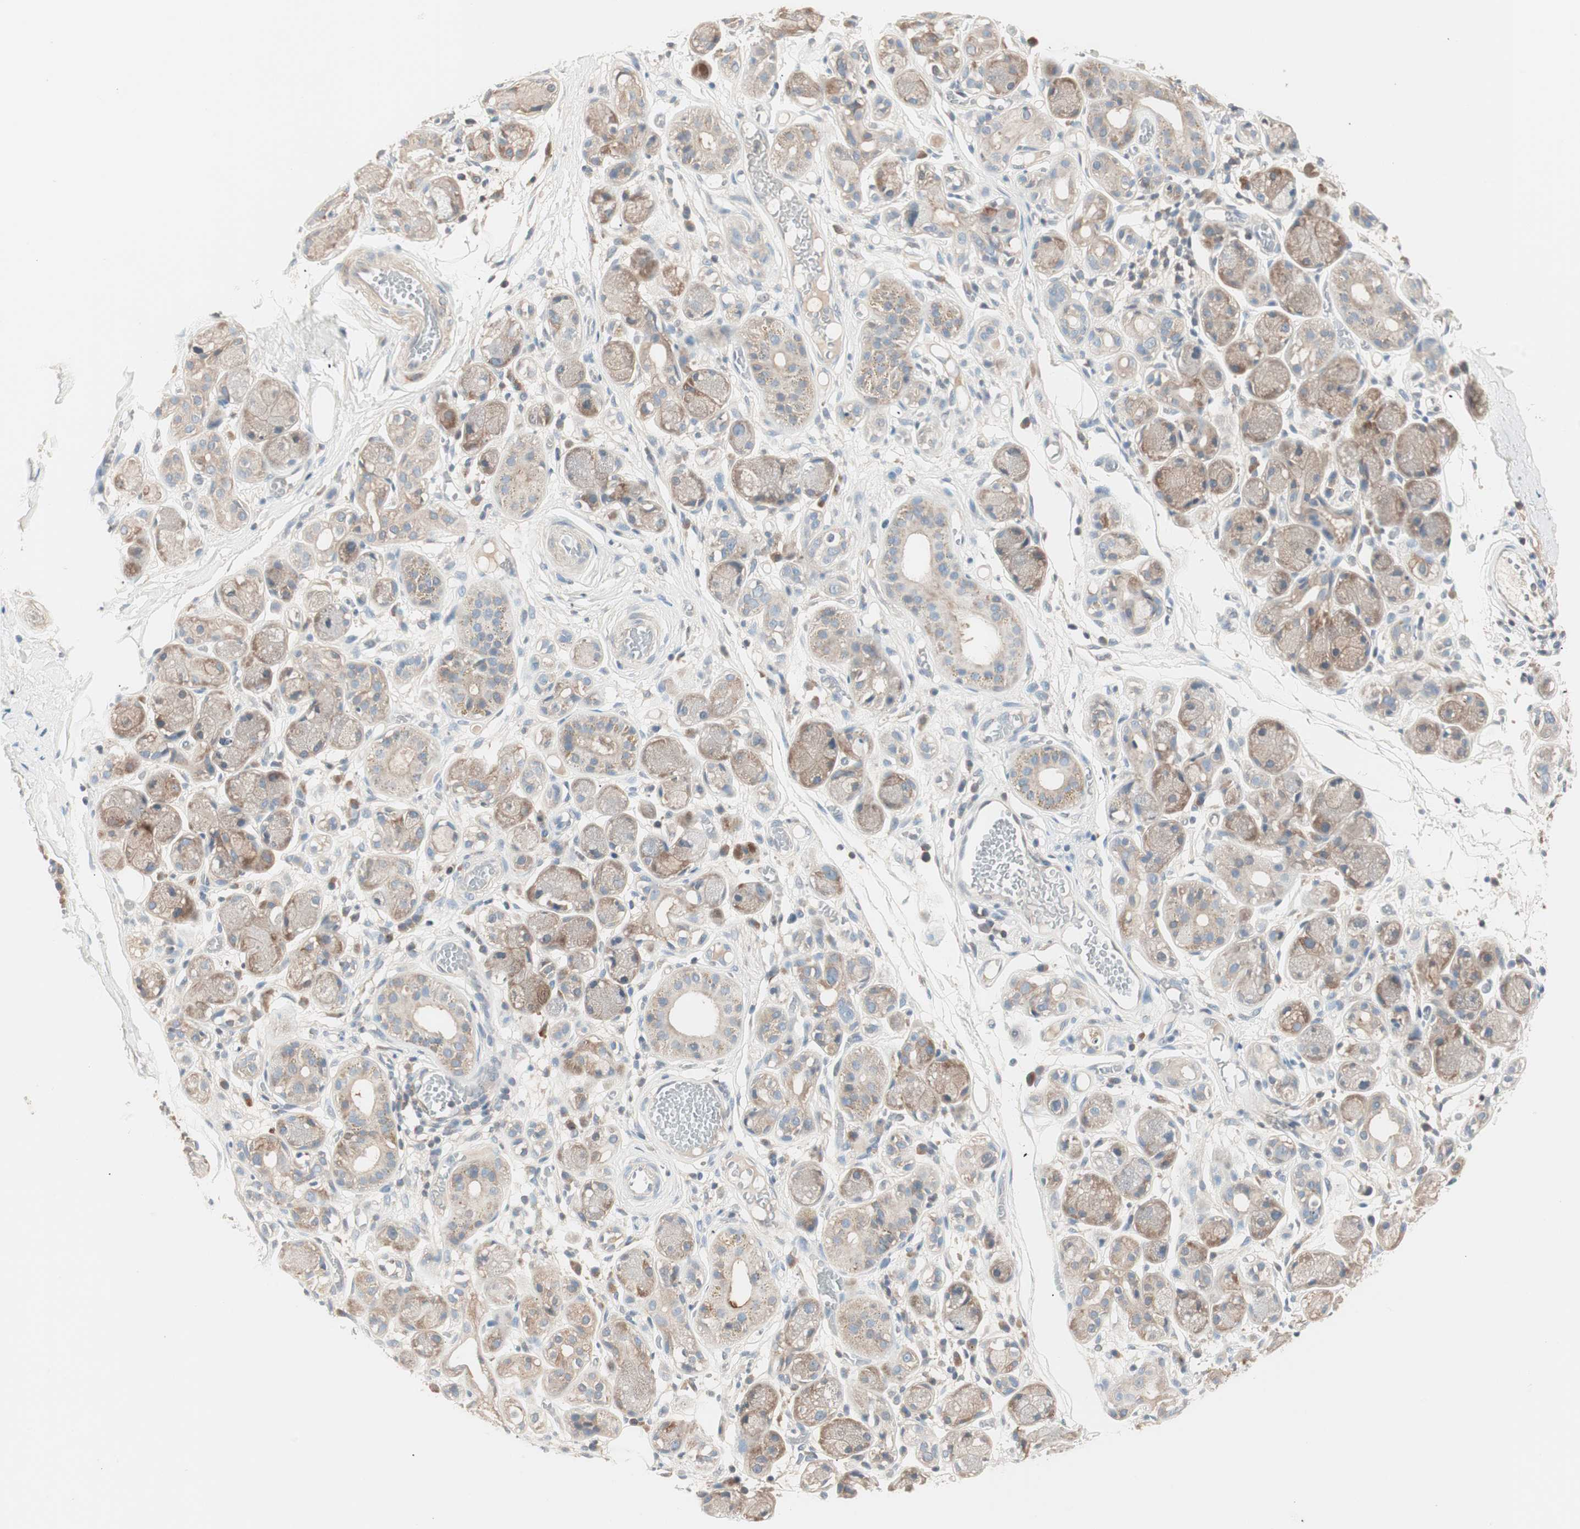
{"staining": {"intensity": "moderate", "quantity": "<25%", "location": "cytoplasmic/membranous"}, "tissue": "adipose tissue", "cell_type": "Adipocytes", "image_type": "normal", "snomed": [{"axis": "morphology", "description": "Normal tissue, NOS"}, {"axis": "morphology", "description": "Inflammation, NOS"}, {"axis": "topography", "description": "Vascular tissue"}, {"axis": "topography", "description": "Salivary gland"}], "caption": "A histopathology image of adipose tissue stained for a protein reveals moderate cytoplasmic/membranous brown staining in adipocytes.", "gene": "RAD54B", "patient": {"sex": "female", "age": 75}}